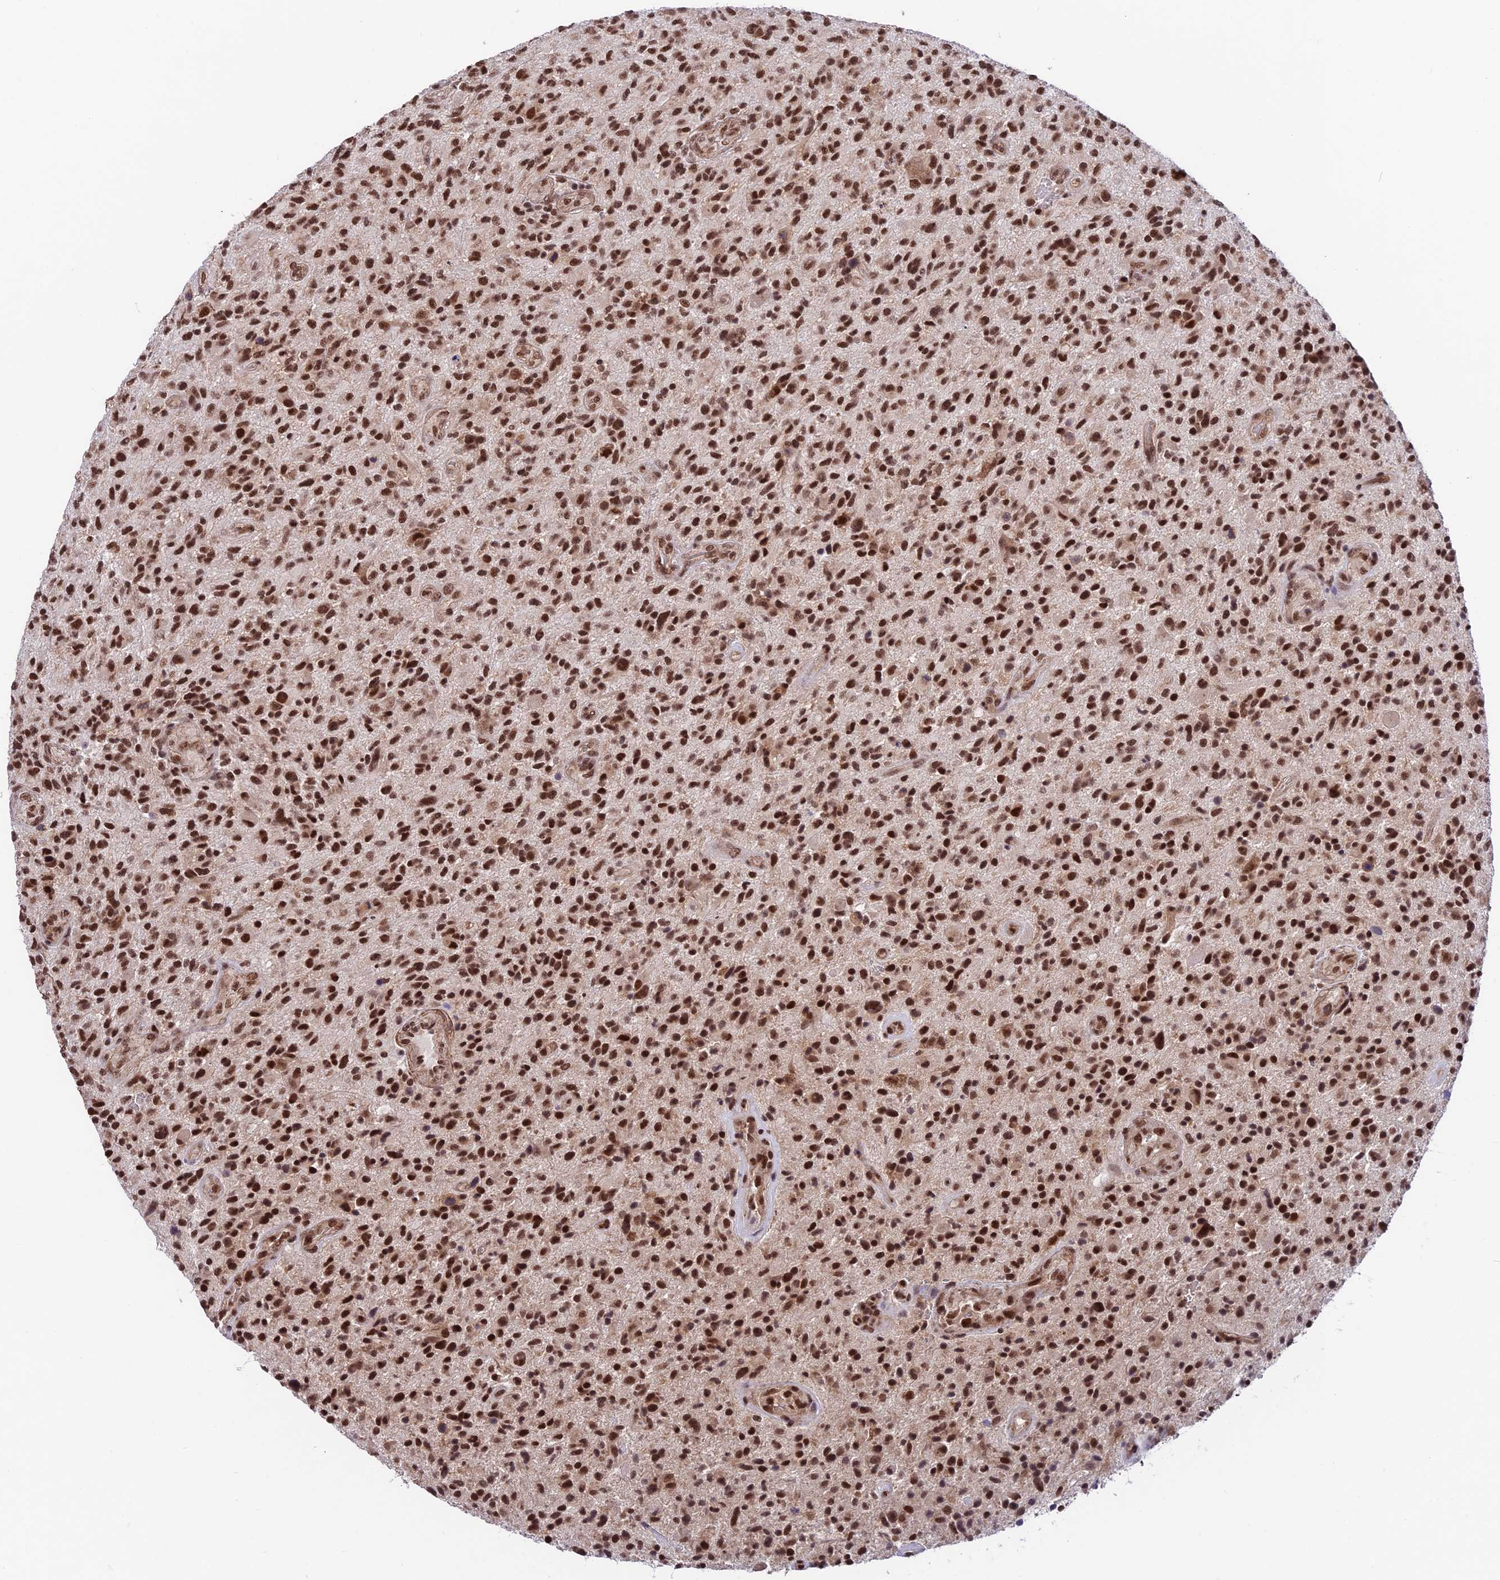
{"staining": {"intensity": "strong", "quantity": ">75%", "location": "nuclear"}, "tissue": "glioma", "cell_type": "Tumor cells", "image_type": "cancer", "snomed": [{"axis": "morphology", "description": "Glioma, malignant, High grade"}, {"axis": "topography", "description": "Brain"}], "caption": "There is high levels of strong nuclear expression in tumor cells of high-grade glioma (malignant), as demonstrated by immunohistochemical staining (brown color).", "gene": "RBM42", "patient": {"sex": "male", "age": 47}}